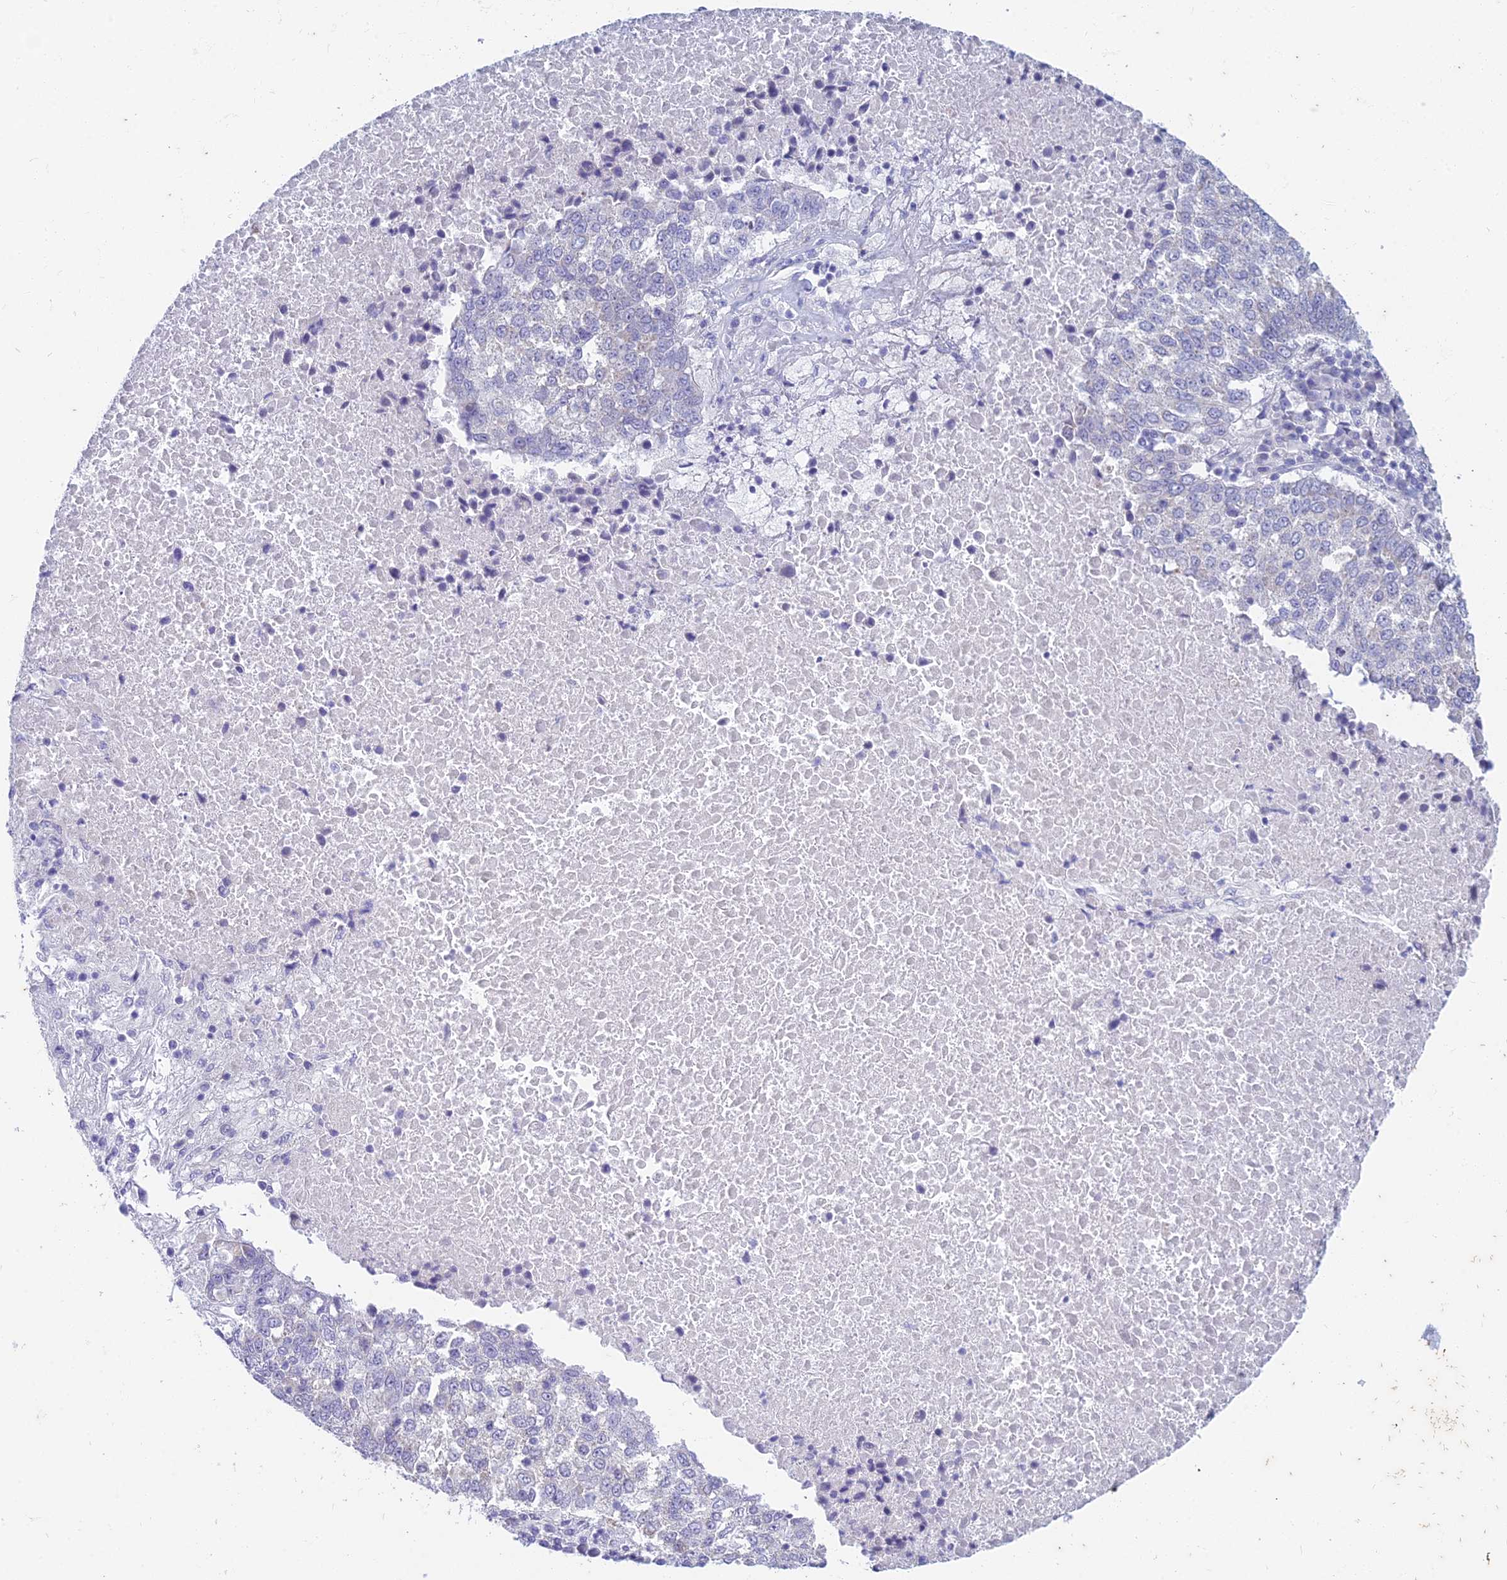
{"staining": {"intensity": "negative", "quantity": "none", "location": "none"}, "tissue": "lung cancer", "cell_type": "Tumor cells", "image_type": "cancer", "snomed": [{"axis": "morphology", "description": "Squamous cell carcinoma, NOS"}, {"axis": "topography", "description": "Lung"}], "caption": "A high-resolution photomicrograph shows IHC staining of lung squamous cell carcinoma, which displays no significant staining in tumor cells. (Stains: DAB (3,3'-diaminobenzidine) IHC with hematoxylin counter stain, Microscopy: brightfield microscopy at high magnification).", "gene": "EEF2KMT", "patient": {"sex": "male", "age": 73}}